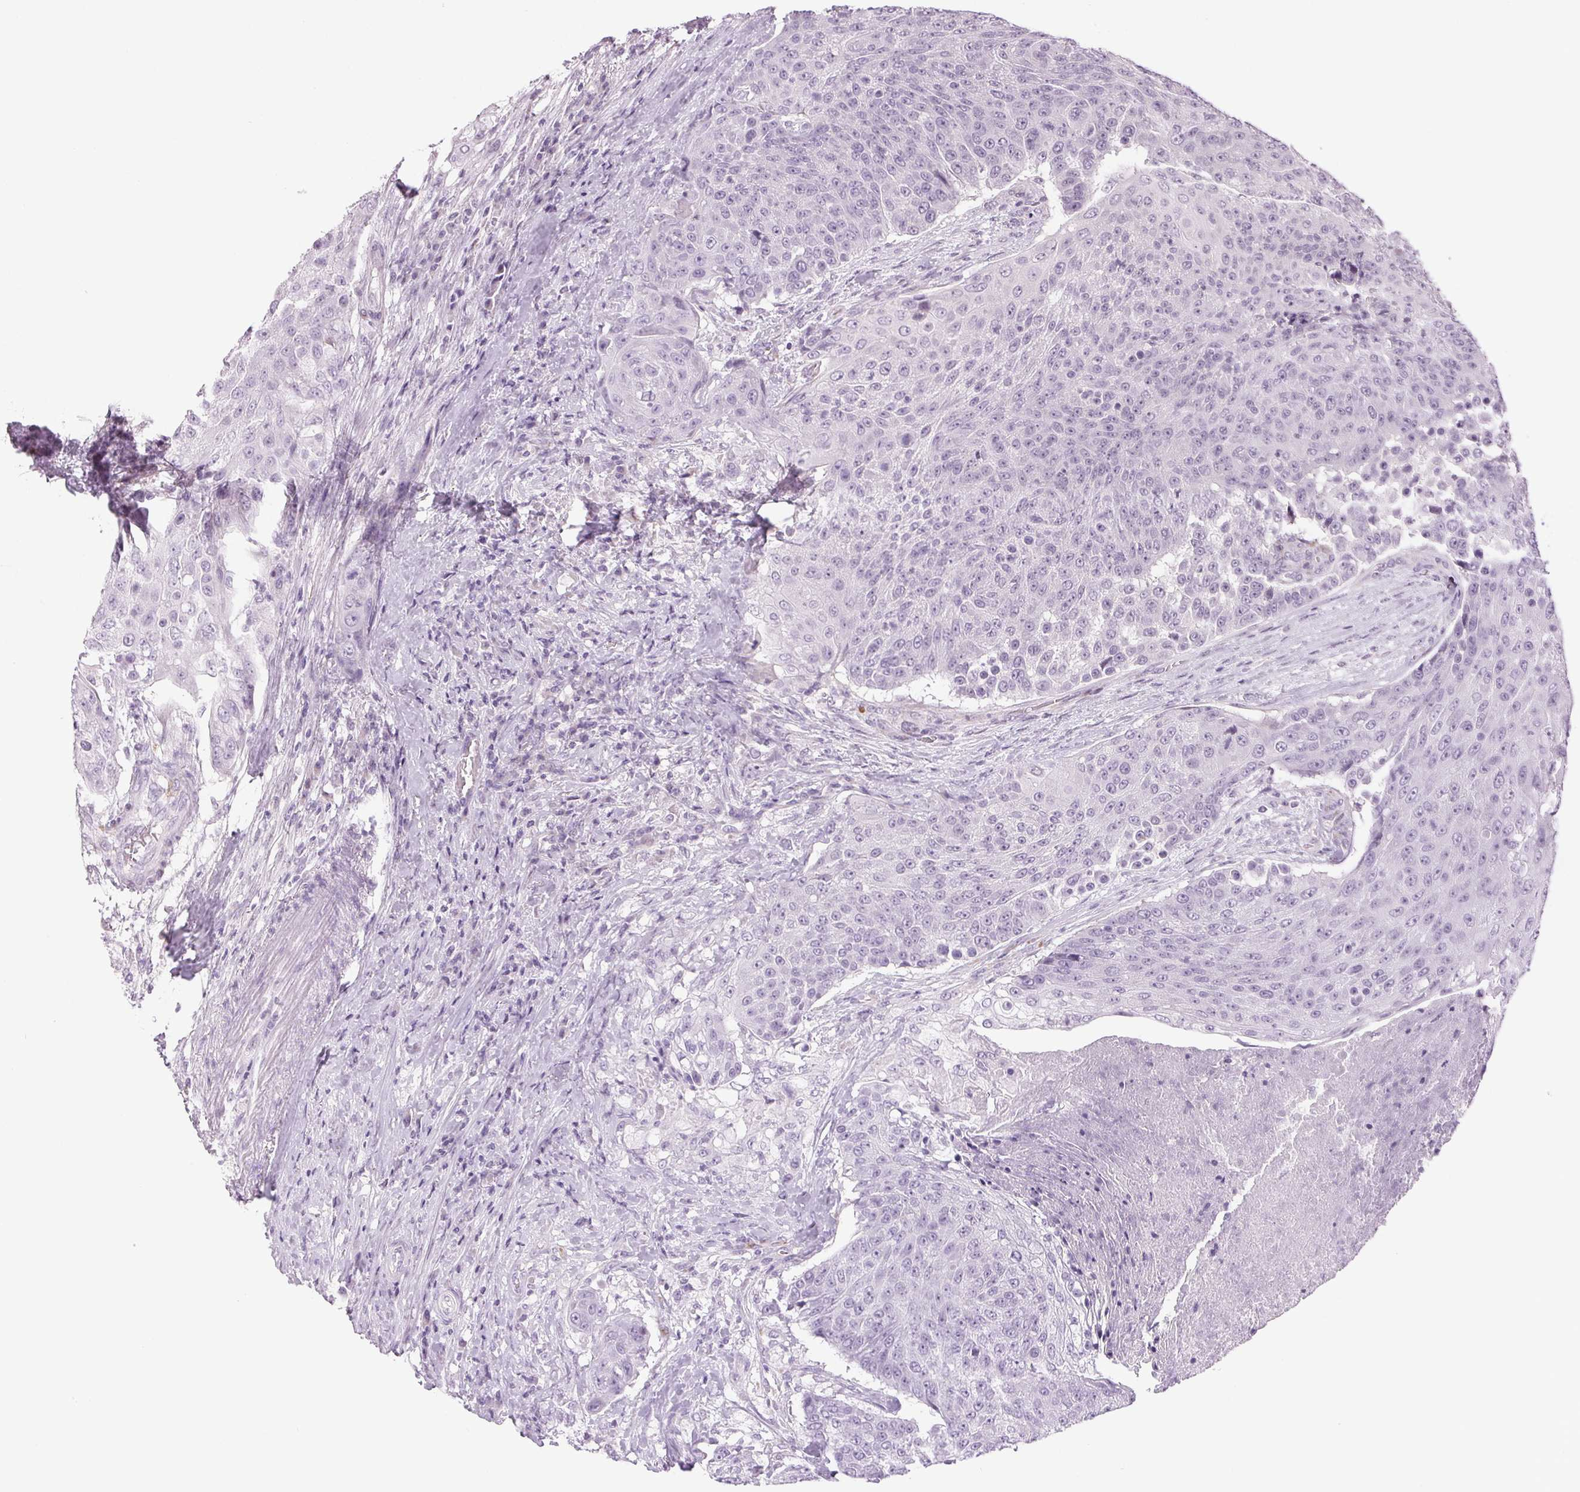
{"staining": {"intensity": "negative", "quantity": "none", "location": "none"}, "tissue": "urothelial cancer", "cell_type": "Tumor cells", "image_type": "cancer", "snomed": [{"axis": "morphology", "description": "Urothelial carcinoma, High grade"}, {"axis": "topography", "description": "Urinary bladder"}], "caption": "Immunohistochemistry (IHC) image of neoplastic tissue: high-grade urothelial carcinoma stained with DAB displays no significant protein positivity in tumor cells.", "gene": "DNAJC6", "patient": {"sex": "female", "age": 63}}